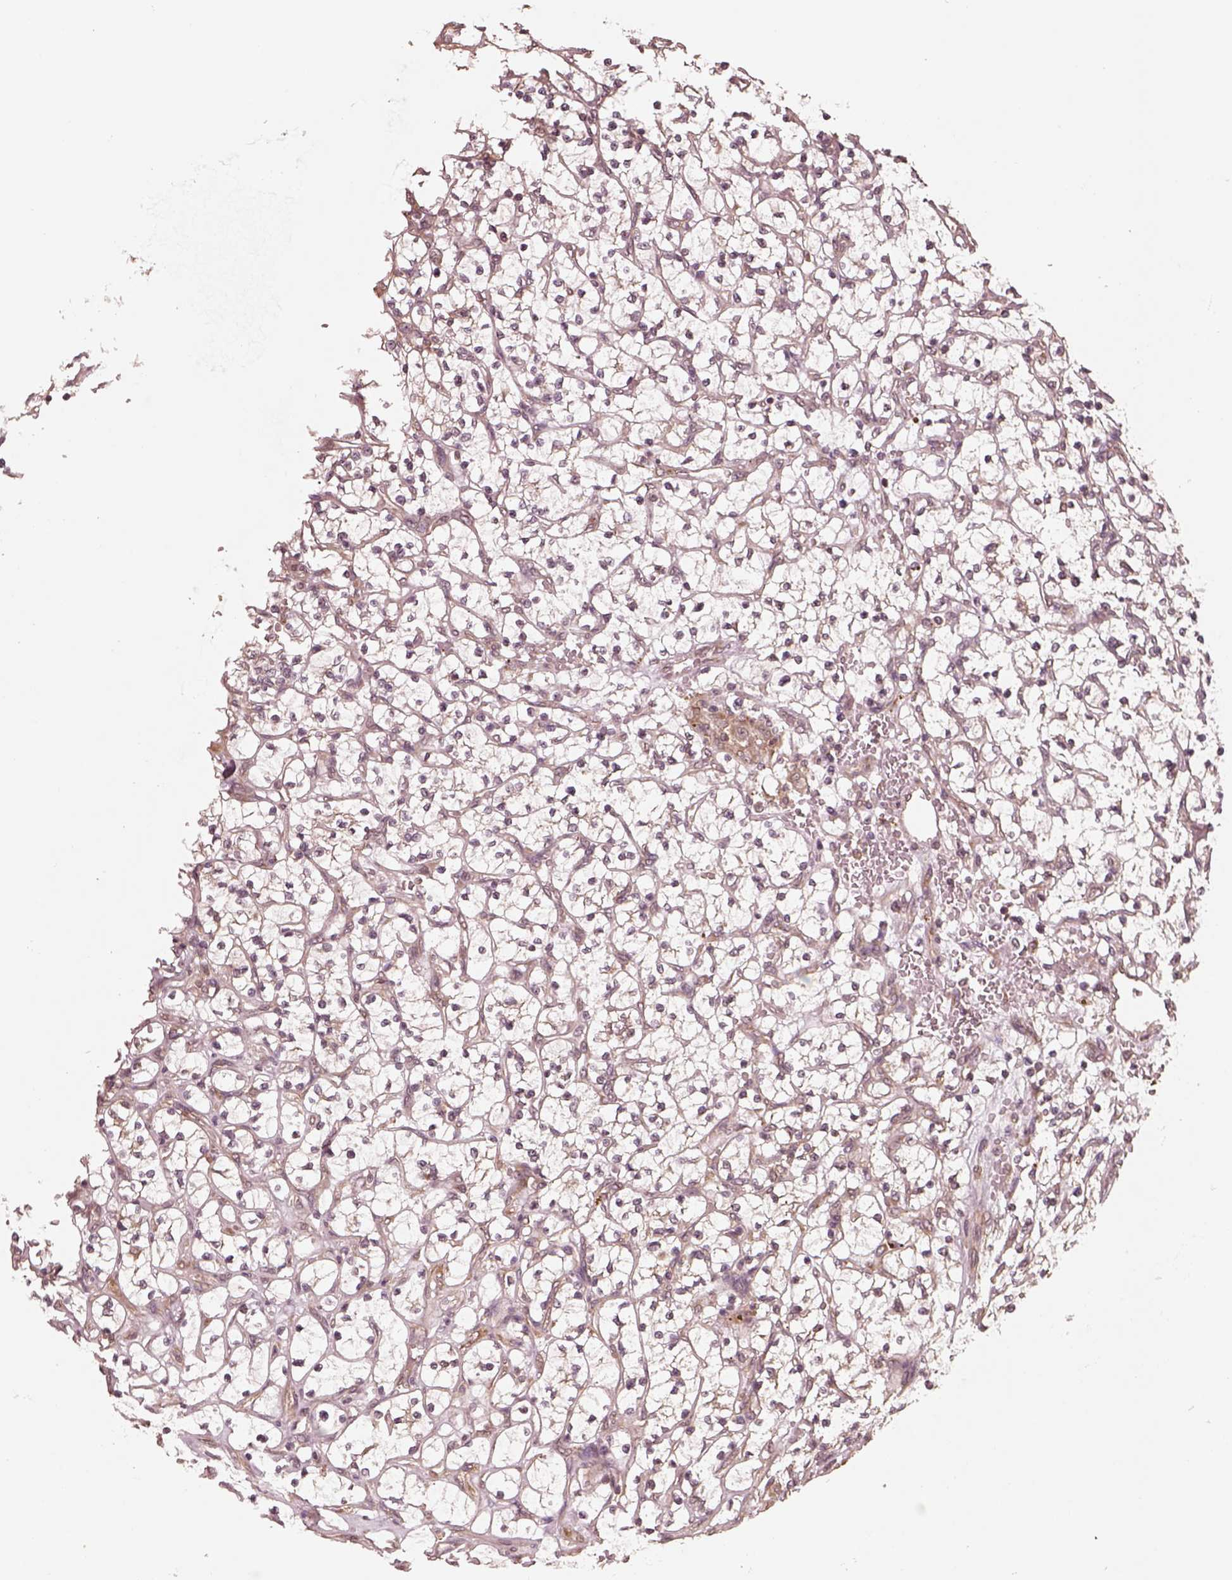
{"staining": {"intensity": "weak", "quantity": "25%-75%", "location": "cytoplasmic/membranous"}, "tissue": "renal cancer", "cell_type": "Tumor cells", "image_type": "cancer", "snomed": [{"axis": "morphology", "description": "Adenocarcinoma, NOS"}, {"axis": "topography", "description": "Kidney"}], "caption": "Human renal cancer stained with a protein marker demonstrates weak staining in tumor cells.", "gene": "RPS5", "patient": {"sex": "female", "age": 64}}